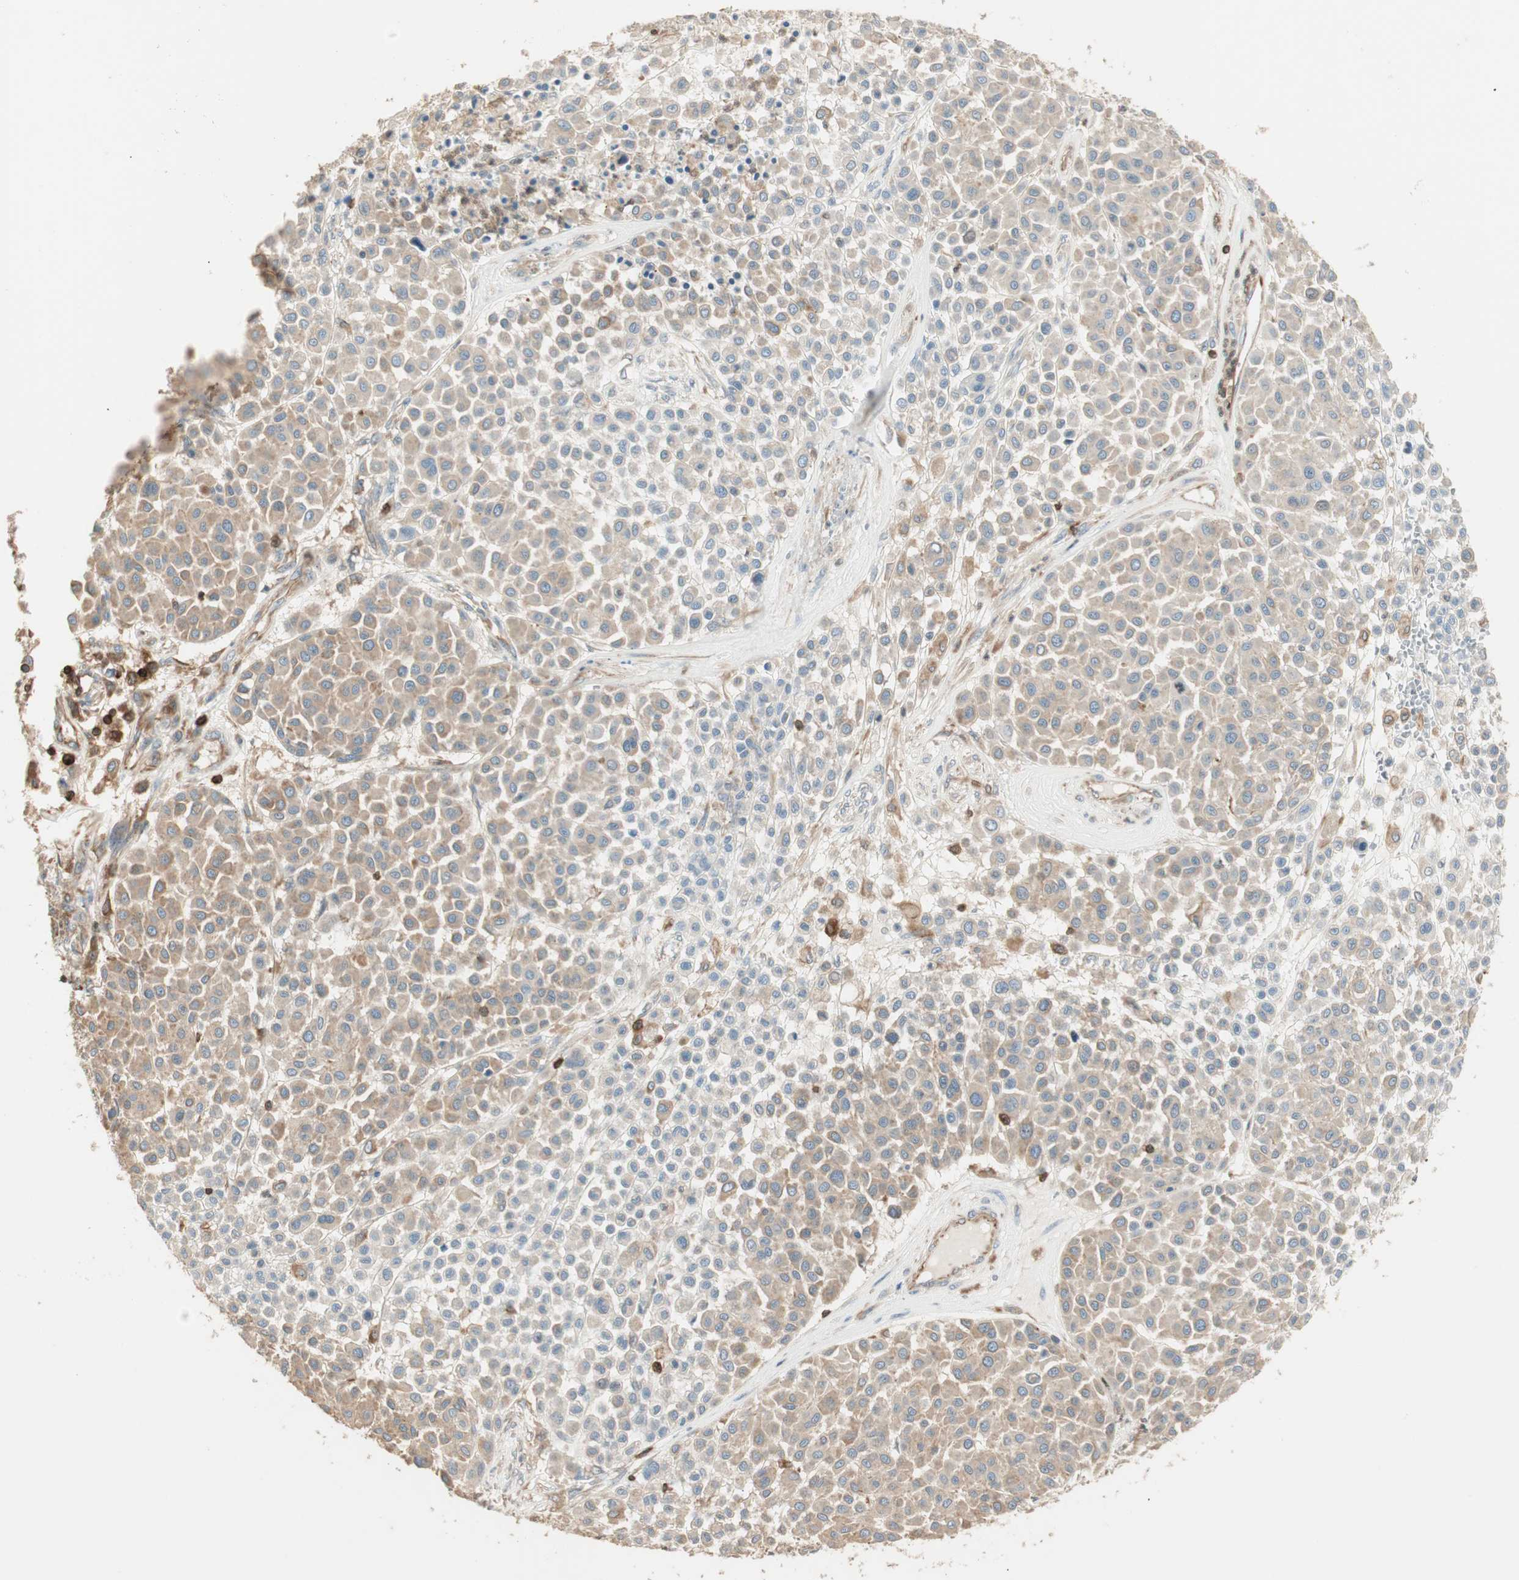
{"staining": {"intensity": "weak", "quantity": "25%-75%", "location": "cytoplasmic/membranous"}, "tissue": "melanoma", "cell_type": "Tumor cells", "image_type": "cancer", "snomed": [{"axis": "morphology", "description": "Malignant melanoma, Metastatic site"}, {"axis": "topography", "description": "Soft tissue"}], "caption": "An IHC micrograph of tumor tissue is shown. Protein staining in brown highlights weak cytoplasmic/membranous positivity in melanoma within tumor cells.", "gene": "CRLF3", "patient": {"sex": "male", "age": 41}}